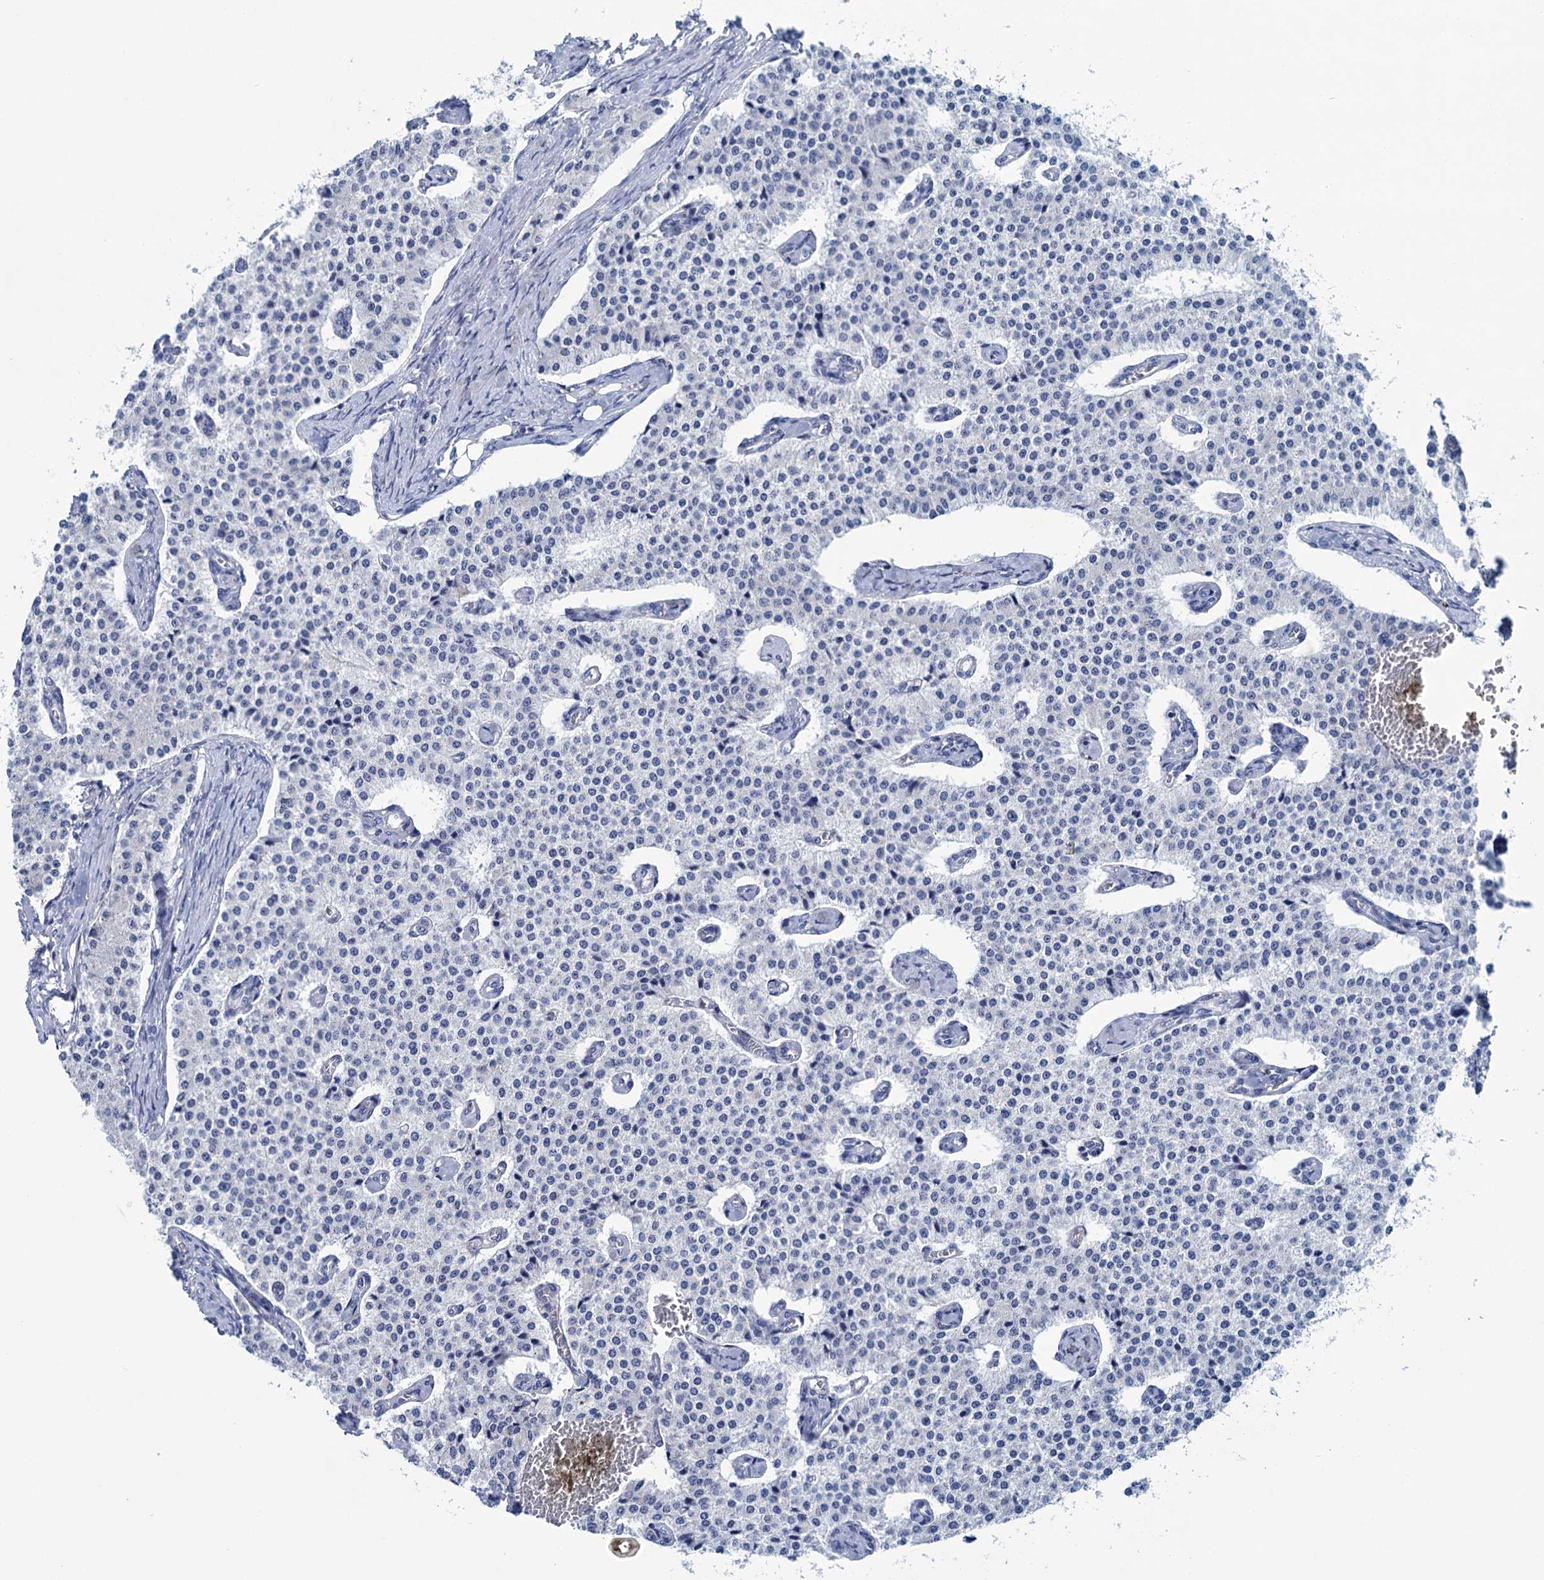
{"staining": {"intensity": "negative", "quantity": "none", "location": "none"}, "tissue": "carcinoid", "cell_type": "Tumor cells", "image_type": "cancer", "snomed": [{"axis": "morphology", "description": "Carcinoid, malignant, NOS"}, {"axis": "topography", "description": "Colon"}], "caption": "Carcinoid stained for a protein using immunohistochemistry (IHC) demonstrates no expression tumor cells.", "gene": "MYOZ3", "patient": {"sex": "female", "age": 52}}